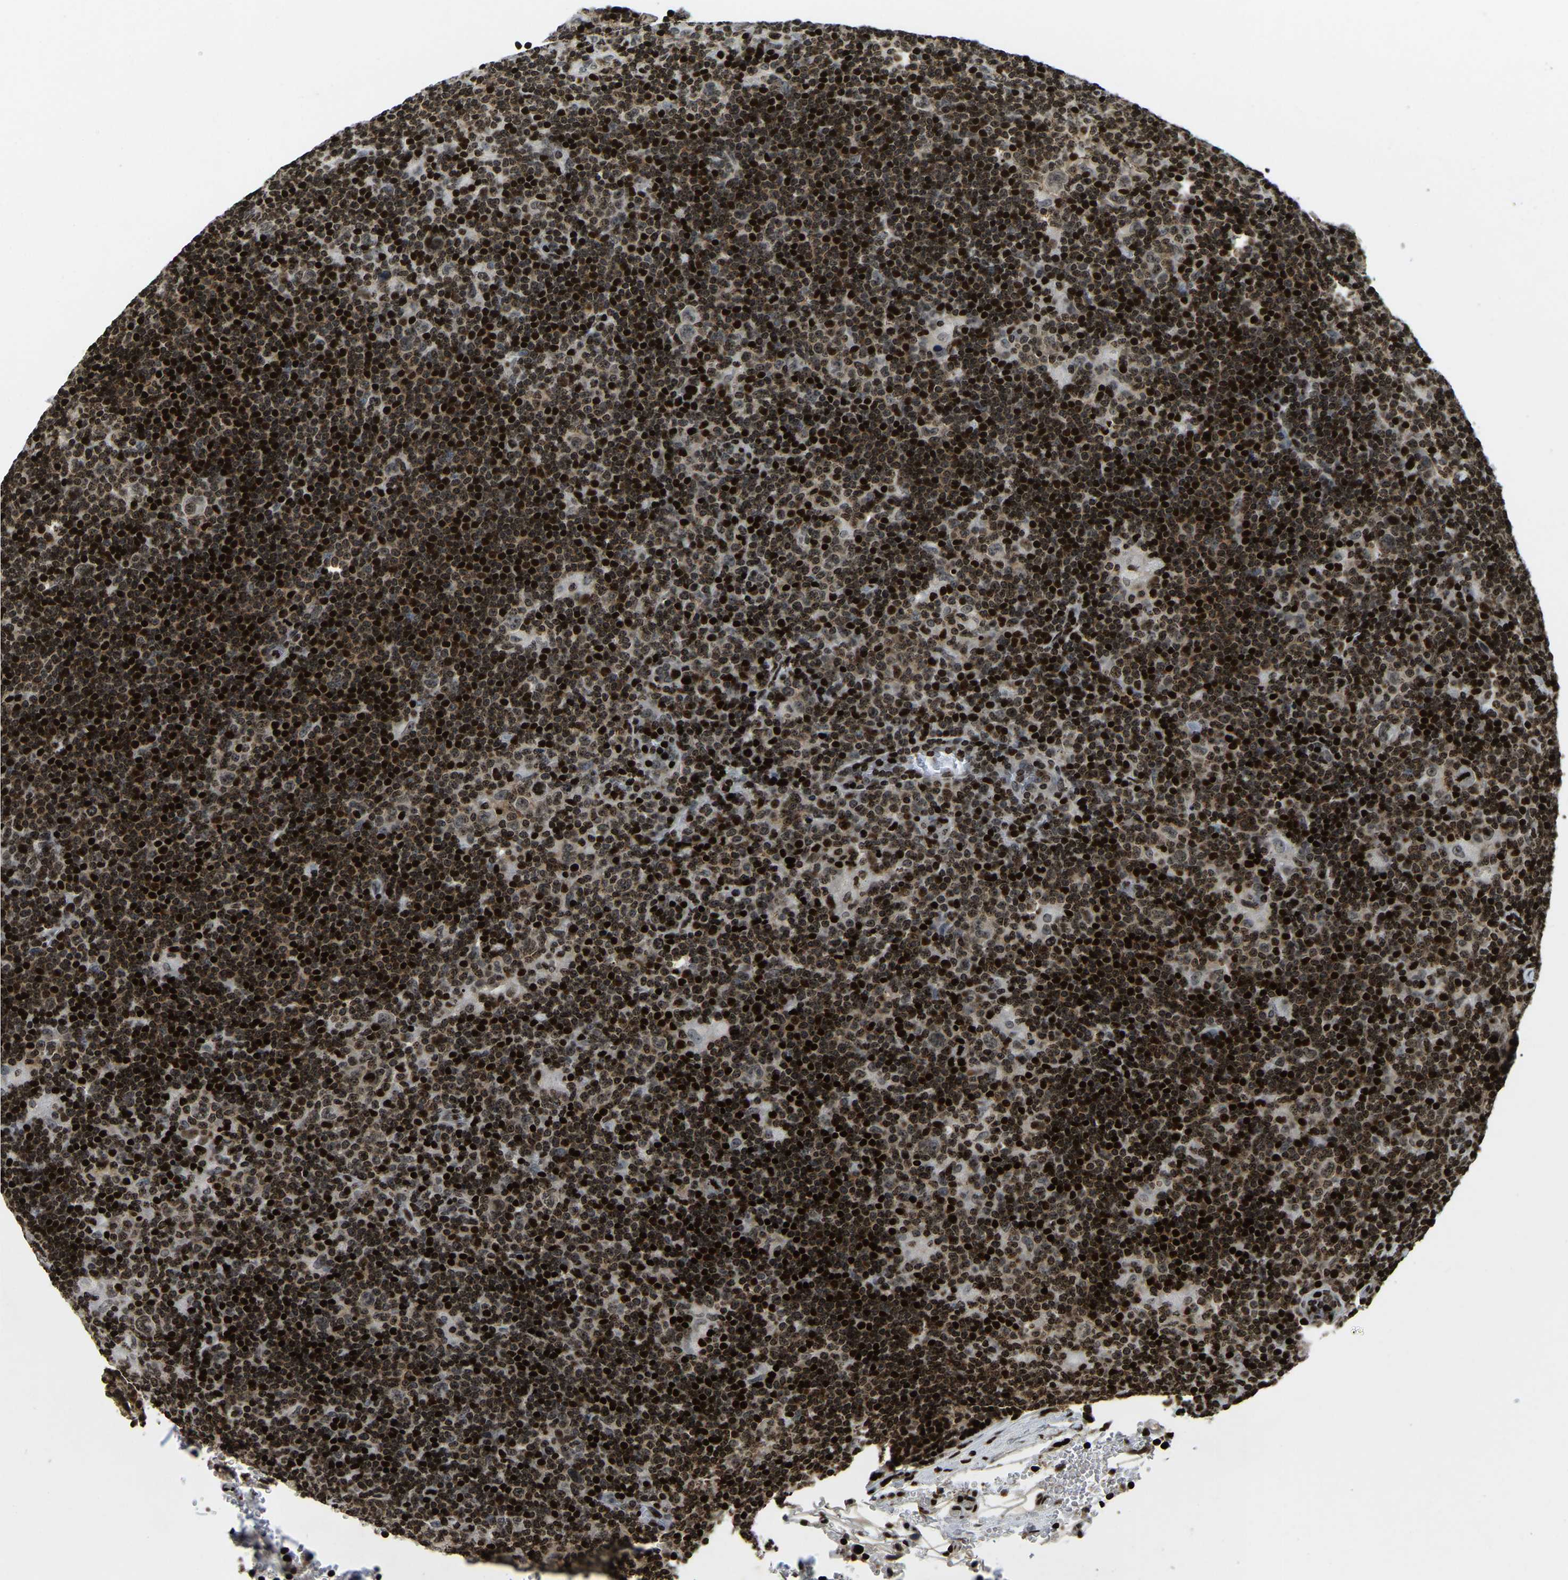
{"staining": {"intensity": "moderate", "quantity": "25%-75%", "location": "nuclear"}, "tissue": "lymphoma", "cell_type": "Tumor cells", "image_type": "cancer", "snomed": [{"axis": "morphology", "description": "Hodgkin's disease, NOS"}, {"axis": "topography", "description": "Lymph node"}], "caption": "Lymphoma stained with a protein marker reveals moderate staining in tumor cells.", "gene": "LRRC61", "patient": {"sex": "female", "age": 57}}